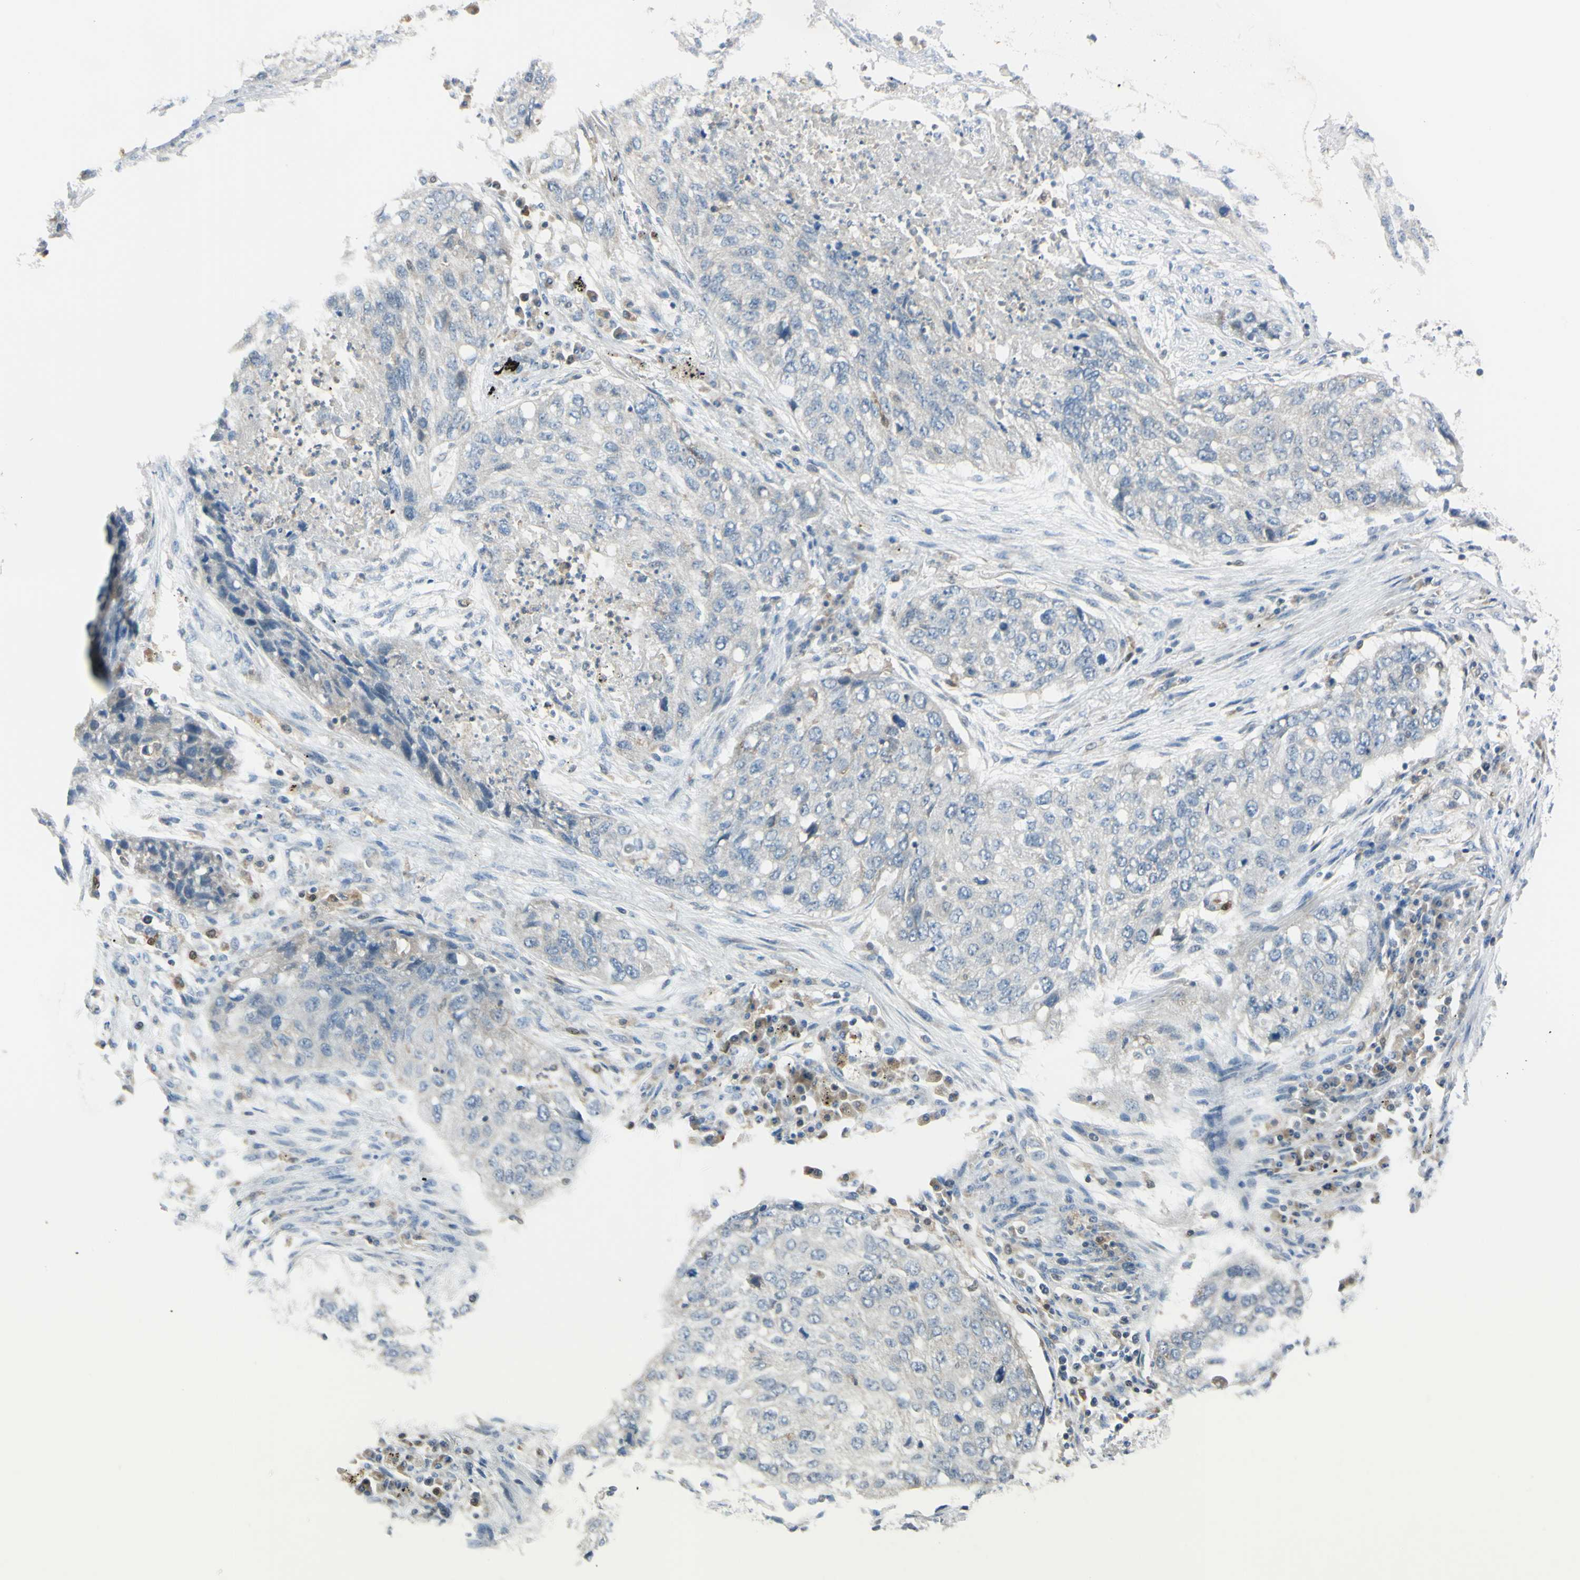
{"staining": {"intensity": "weak", "quantity": ">75%", "location": "cytoplasmic/membranous"}, "tissue": "lung cancer", "cell_type": "Tumor cells", "image_type": "cancer", "snomed": [{"axis": "morphology", "description": "Squamous cell carcinoma, NOS"}, {"axis": "topography", "description": "Lung"}], "caption": "Protein staining by IHC shows weak cytoplasmic/membranous staining in approximately >75% of tumor cells in squamous cell carcinoma (lung). The protein is stained brown, and the nuclei are stained in blue (DAB (3,3'-diaminobenzidine) IHC with brightfield microscopy, high magnification).", "gene": "CYRIB", "patient": {"sex": "female", "age": 63}}